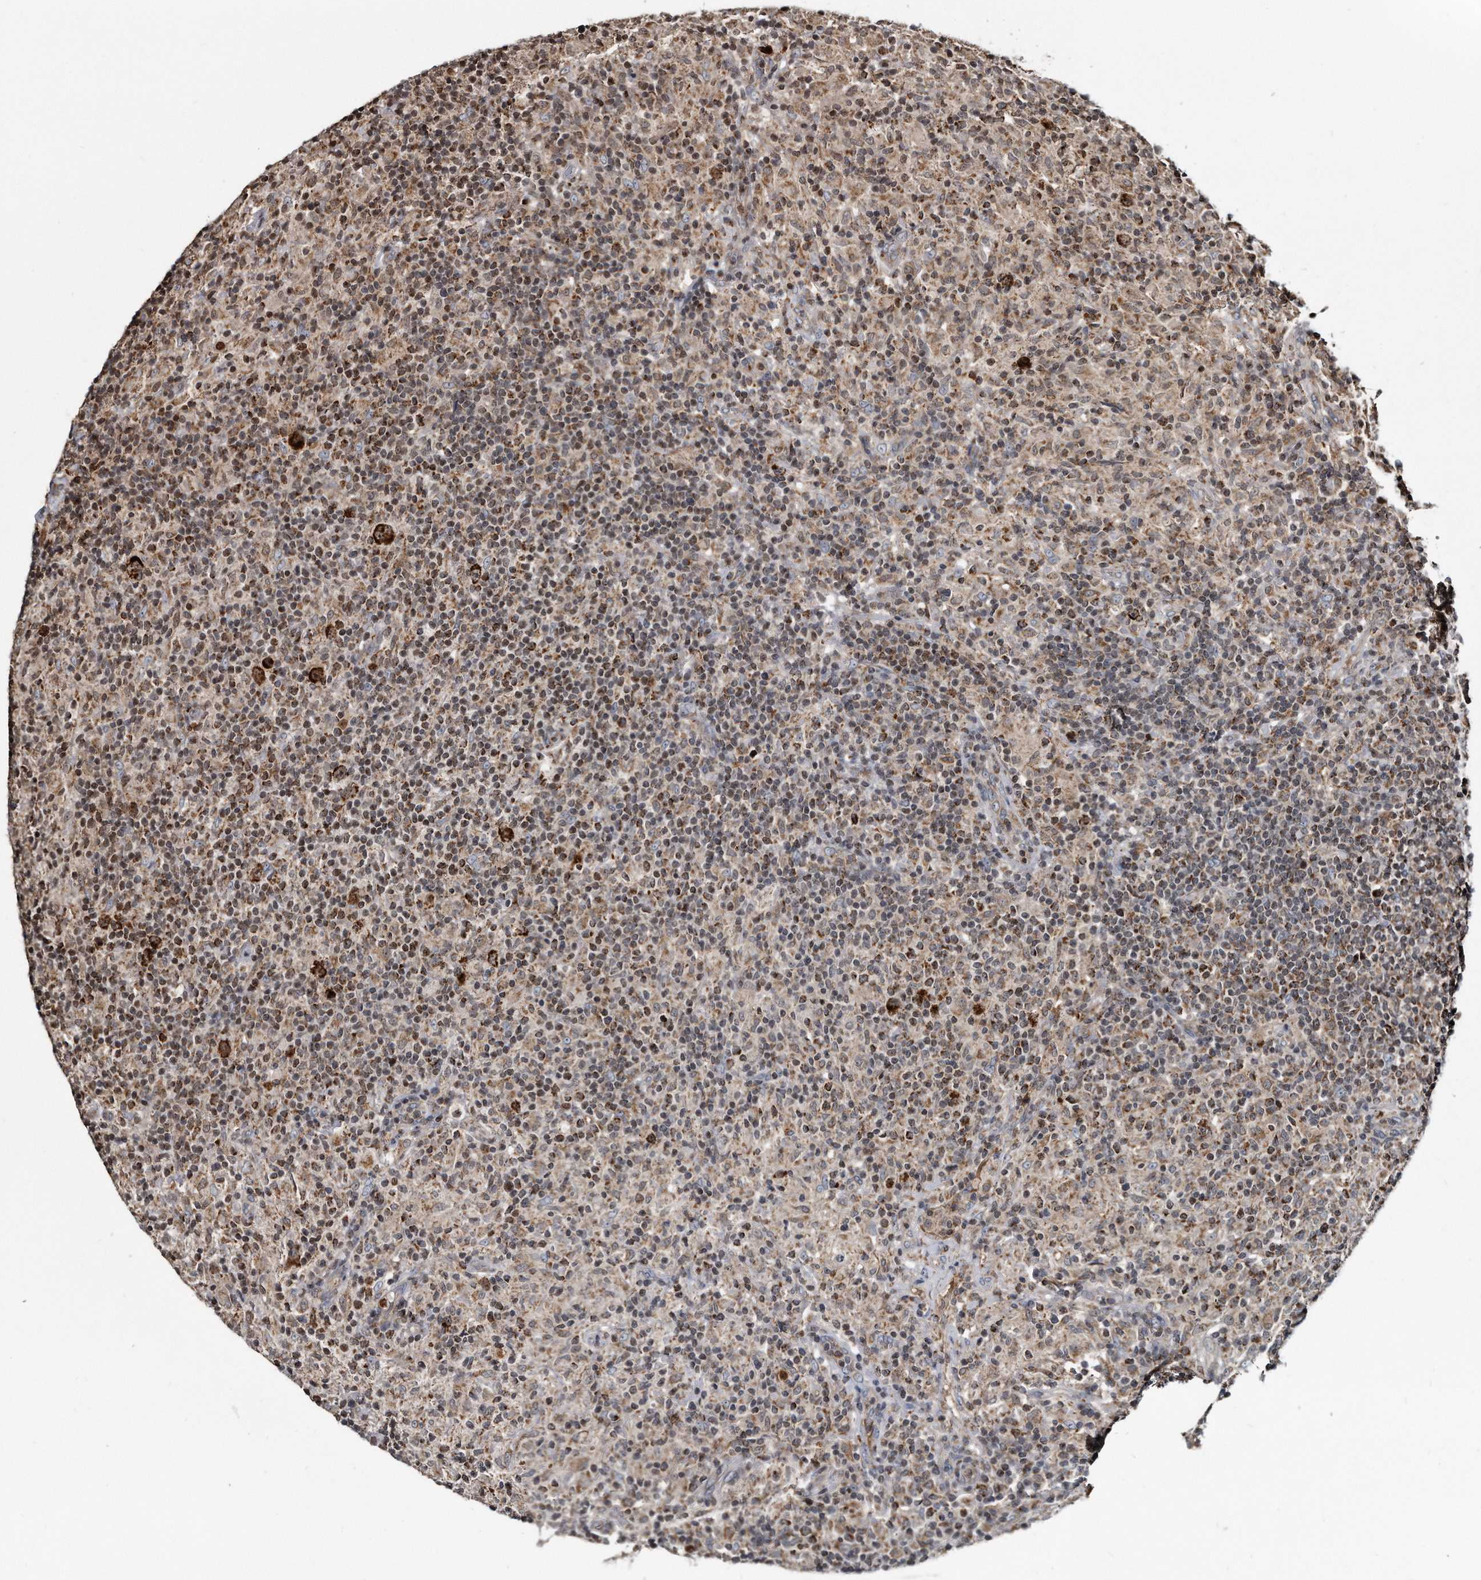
{"staining": {"intensity": "strong", "quantity": ">75%", "location": "cytoplasmic/membranous"}, "tissue": "lymphoma", "cell_type": "Tumor cells", "image_type": "cancer", "snomed": [{"axis": "morphology", "description": "Hodgkin's disease, NOS"}, {"axis": "topography", "description": "Lymph node"}], "caption": "A histopathology image showing strong cytoplasmic/membranous staining in about >75% of tumor cells in lymphoma, as visualized by brown immunohistochemical staining.", "gene": "FAM136A", "patient": {"sex": "male", "age": 70}}